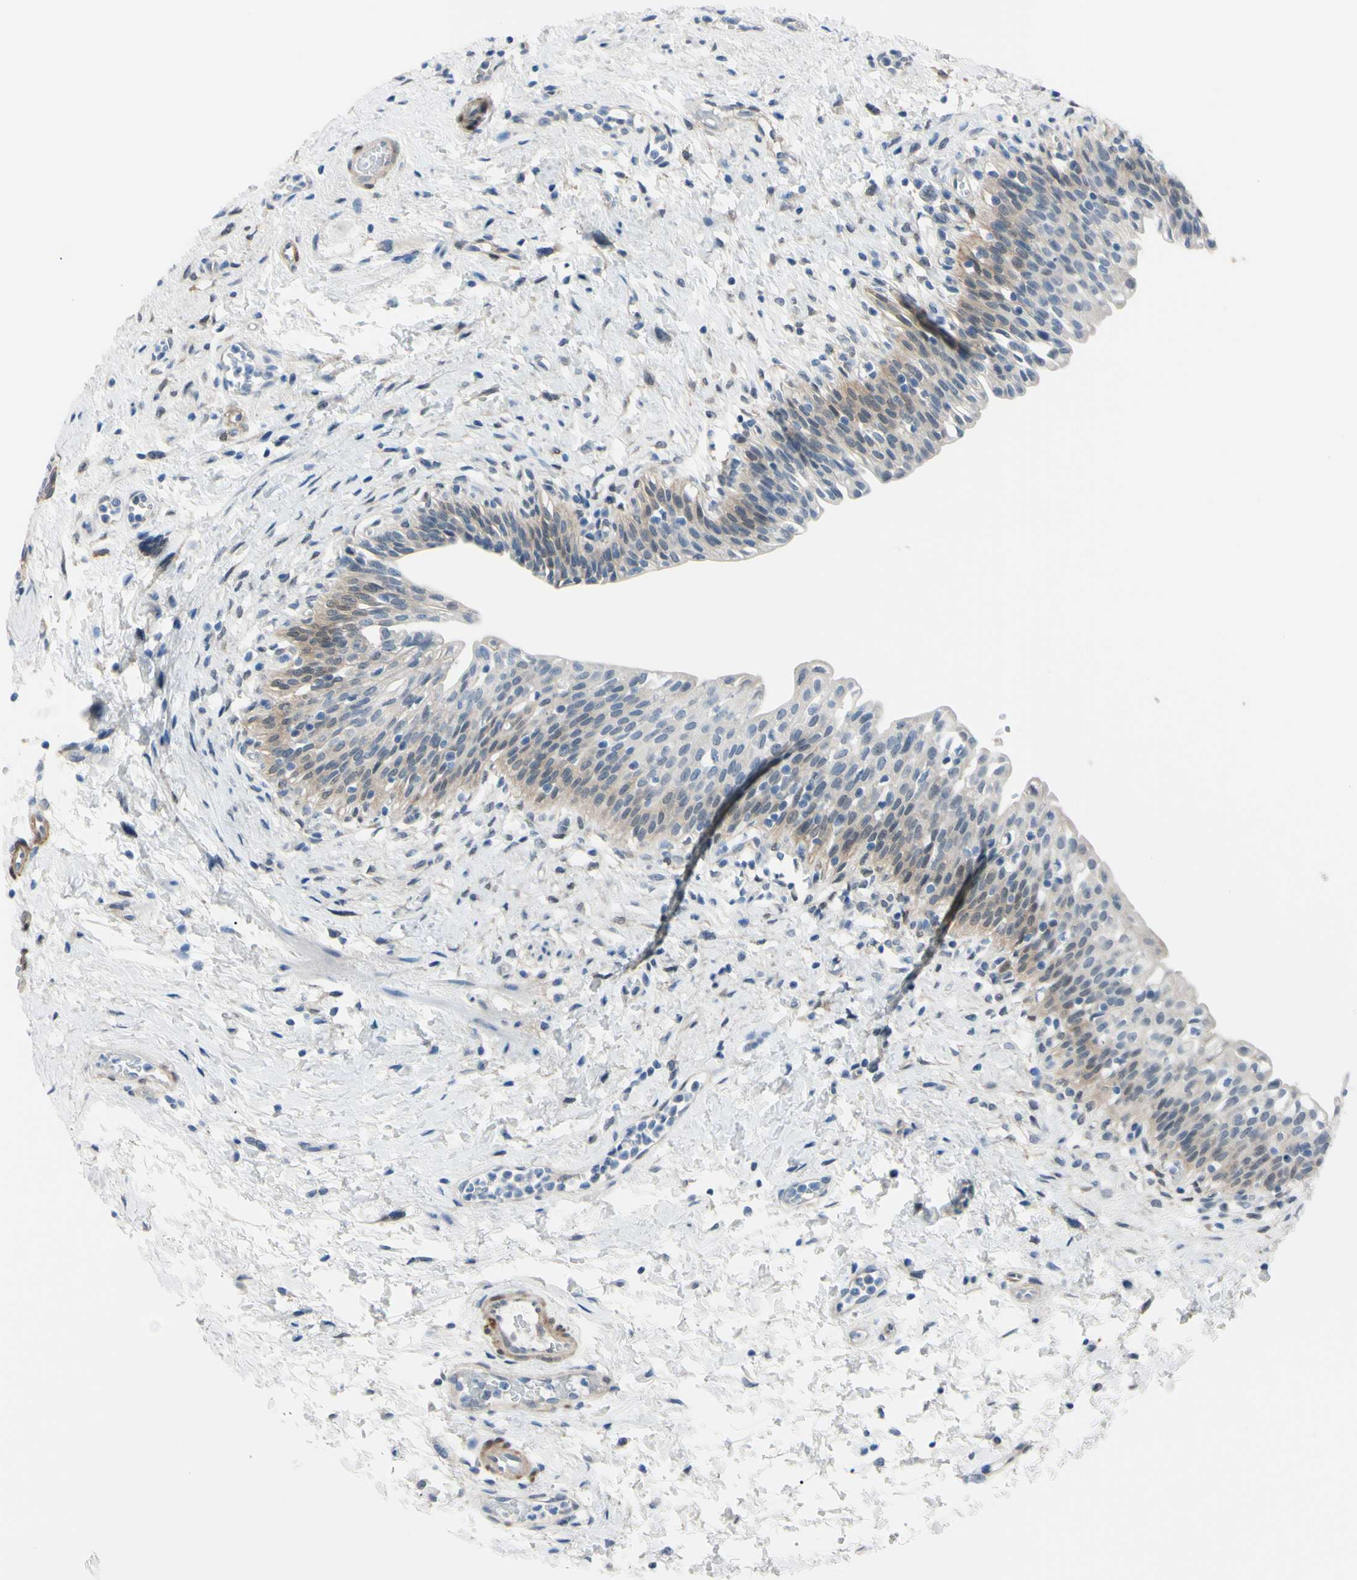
{"staining": {"intensity": "moderate", "quantity": "25%-75%", "location": "cytoplasmic/membranous"}, "tissue": "urinary bladder", "cell_type": "Urothelial cells", "image_type": "normal", "snomed": [{"axis": "morphology", "description": "Normal tissue, NOS"}, {"axis": "topography", "description": "Urinary bladder"}], "caption": "DAB (3,3'-diaminobenzidine) immunohistochemical staining of unremarkable urinary bladder displays moderate cytoplasmic/membranous protein positivity in about 25%-75% of urothelial cells. (brown staining indicates protein expression, while blue staining denotes nuclei).", "gene": "NOL3", "patient": {"sex": "male", "age": 55}}